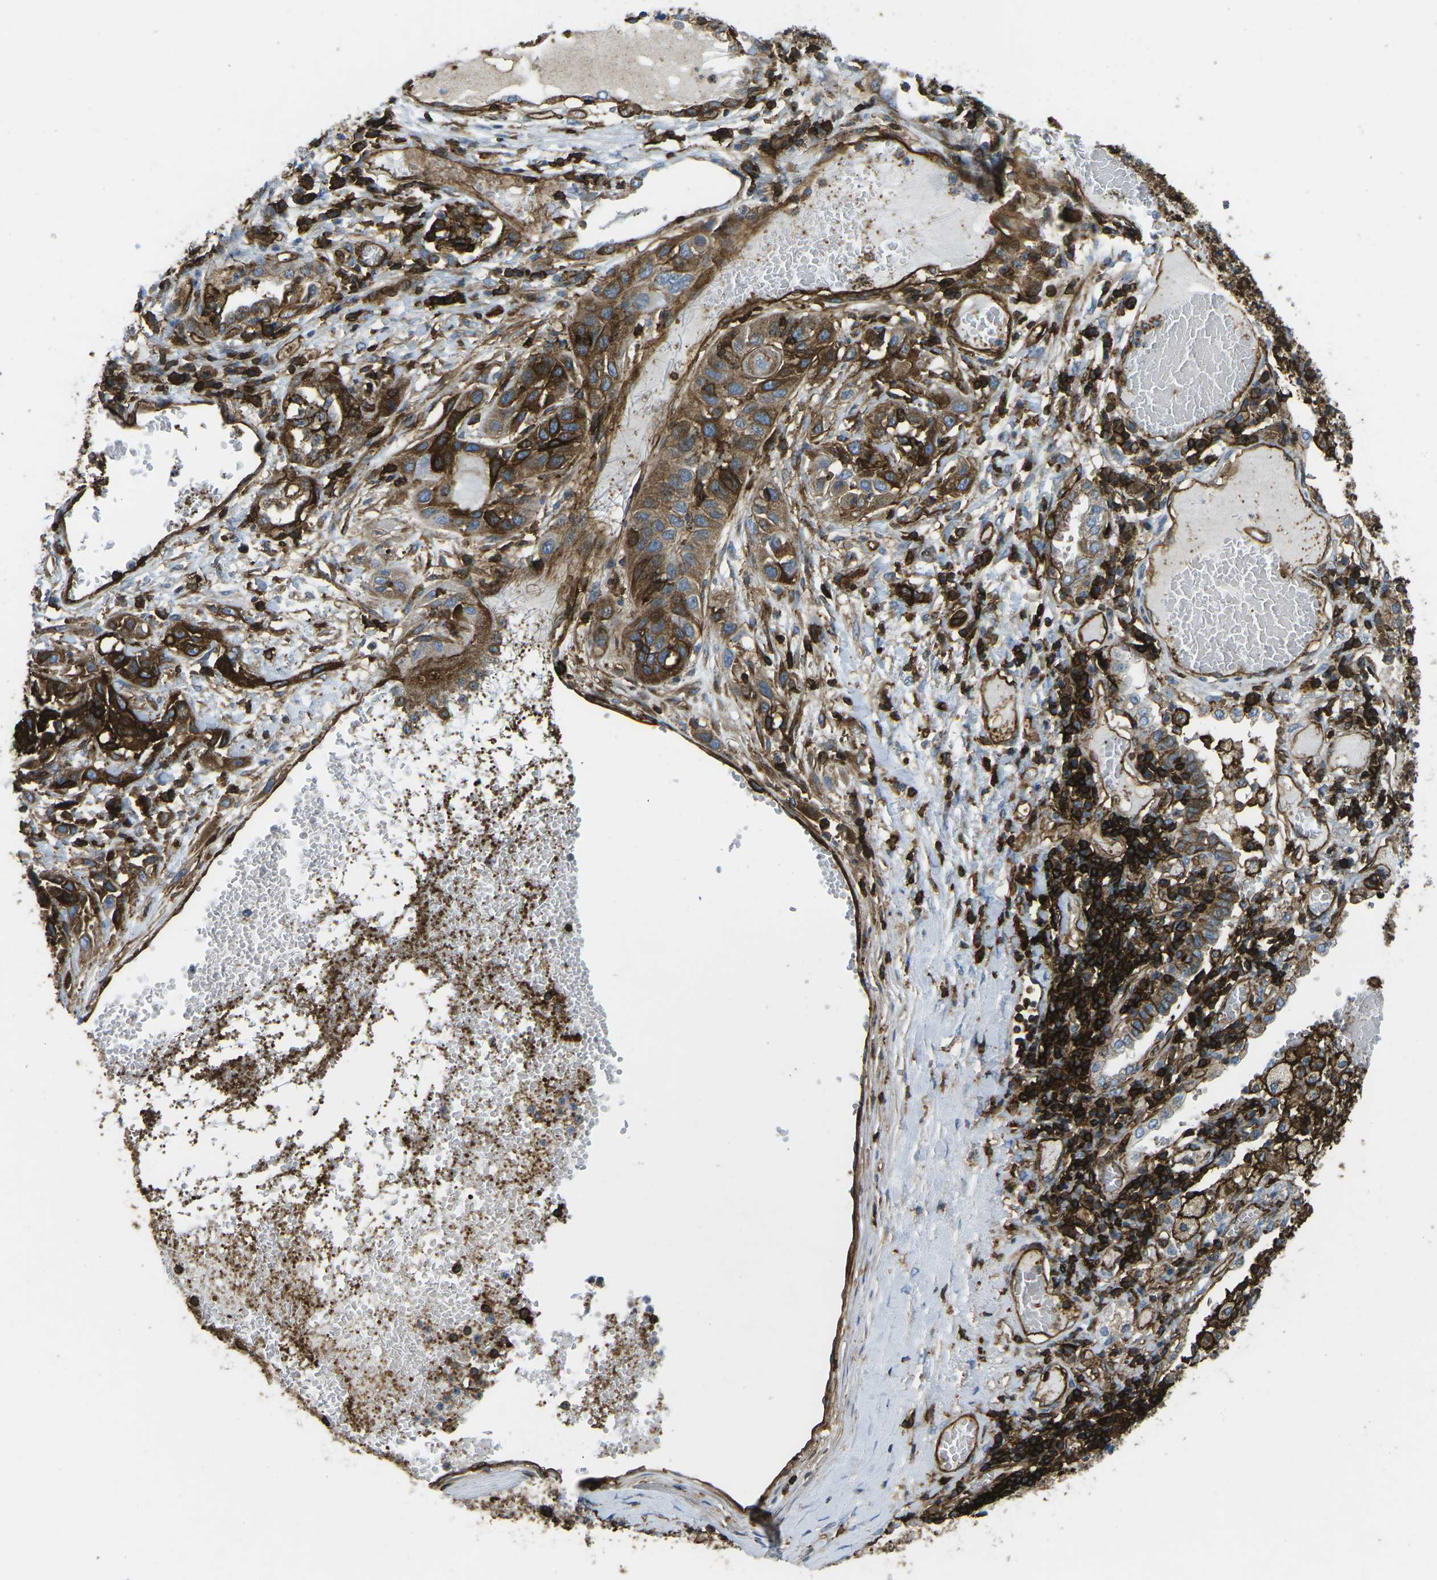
{"staining": {"intensity": "moderate", "quantity": ">75%", "location": "cytoplasmic/membranous"}, "tissue": "lung cancer", "cell_type": "Tumor cells", "image_type": "cancer", "snomed": [{"axis": "morphology", "description": "Squamous cell carcinoma, NOS"}, {"axis": "topography", "description": "Lung"}], "caption": "Immunohistochemical staining of human squamous cell carcinoma (lung) displays medium levels of moderate cytoplasmic/membranous protein staining in approximately >75% of tumor cells.", "gene": "HLA-B", "patient": {"sex": "male", "age": 71}}